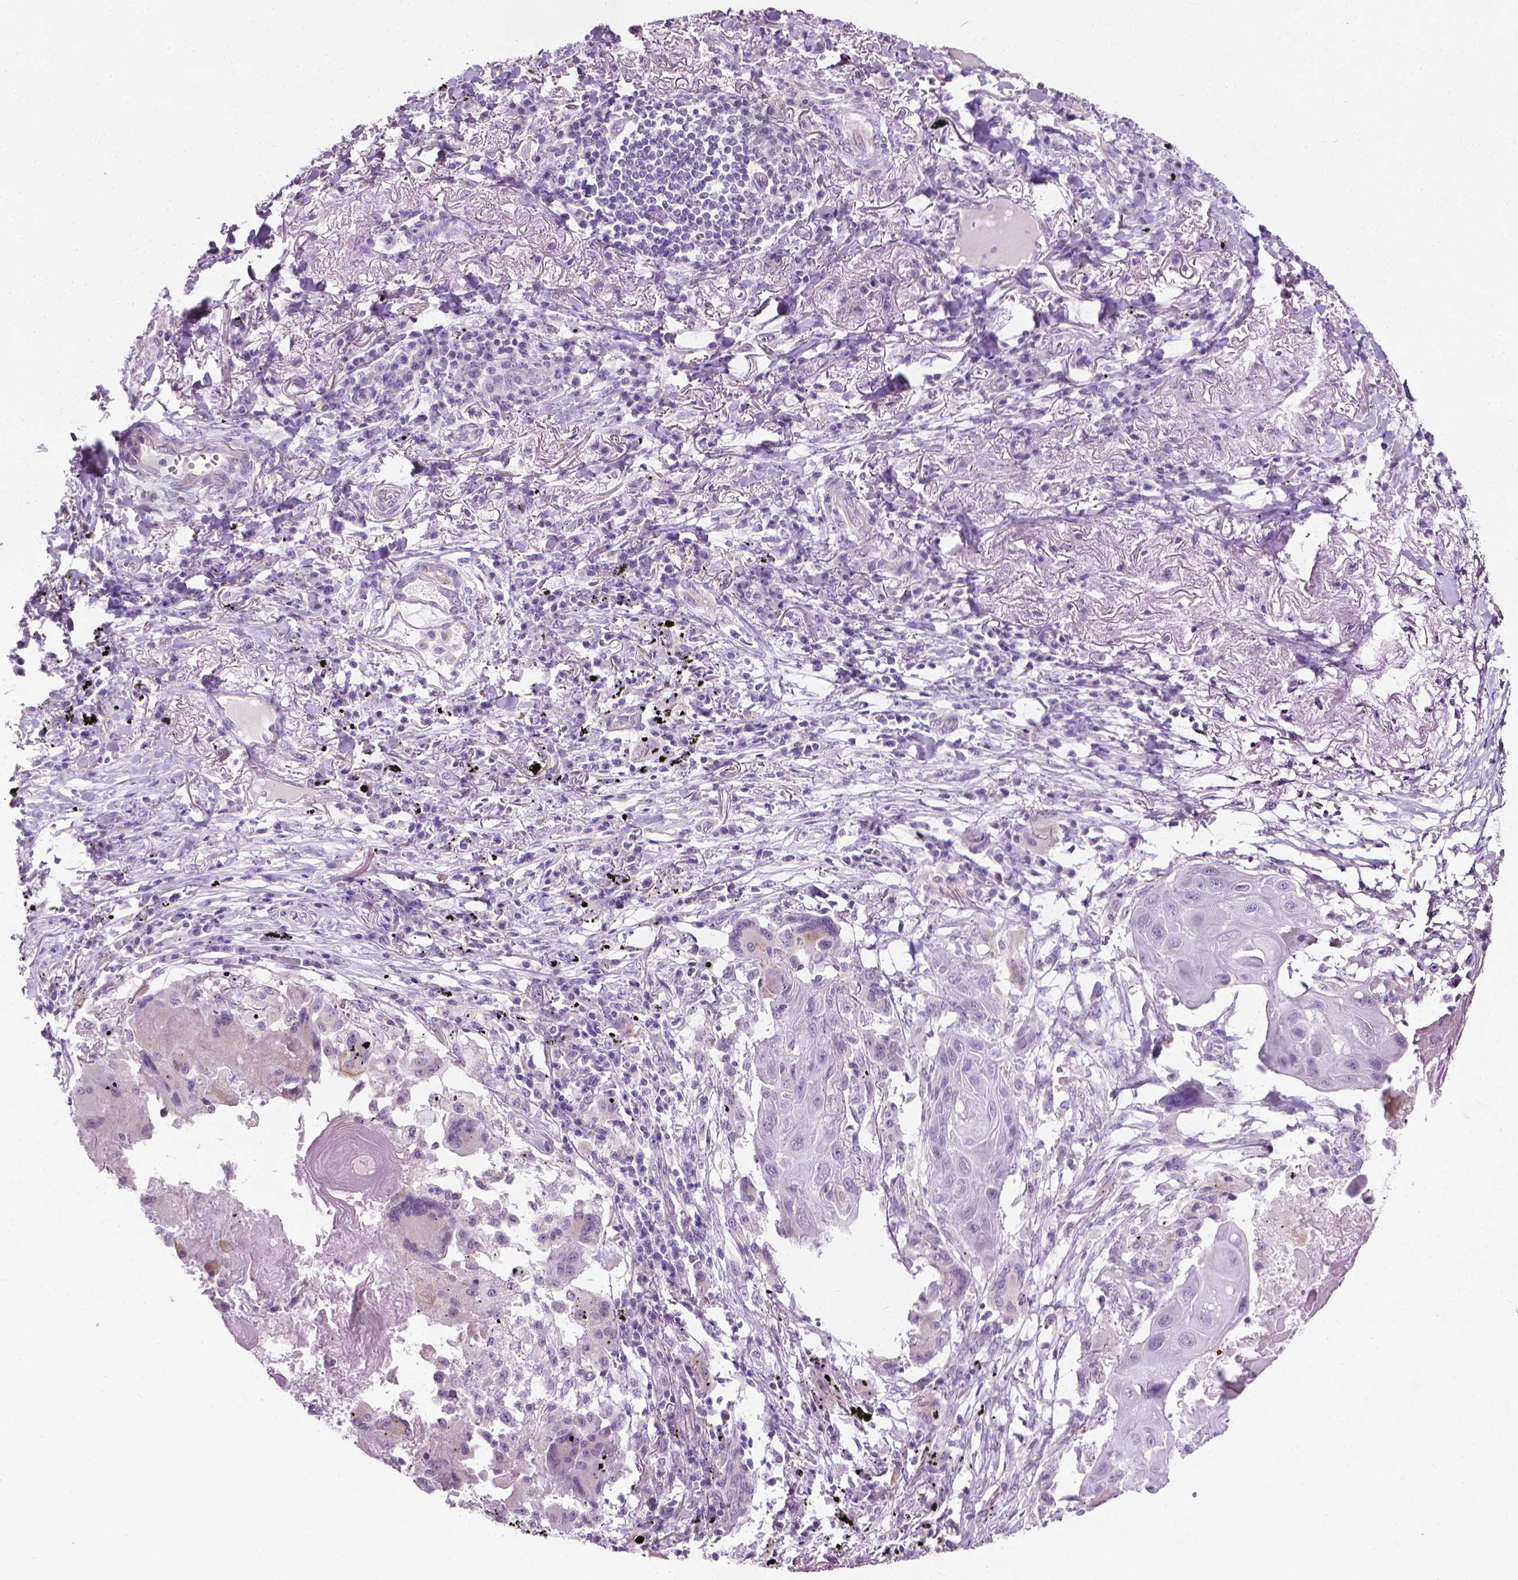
{"staining": {"intensity": "negative", "quantity": "none", "location": "none"}, "tissue": "lung cancer", "cell_type": "Tumor cells", "image_type": "cancer", "snomed": [{"axis": "morphology", "description": "Squamous cell carcinoma, NOS"}, {"axis": "topography", "description": "Lung"}], "caption": "DAB immunohistochemical staining of lung cancer (squamous cell carcinoma) reveals no significant staining in tumor cells.", "gene": "KRT73", "patient": {"sex": "male", "age": 78}}